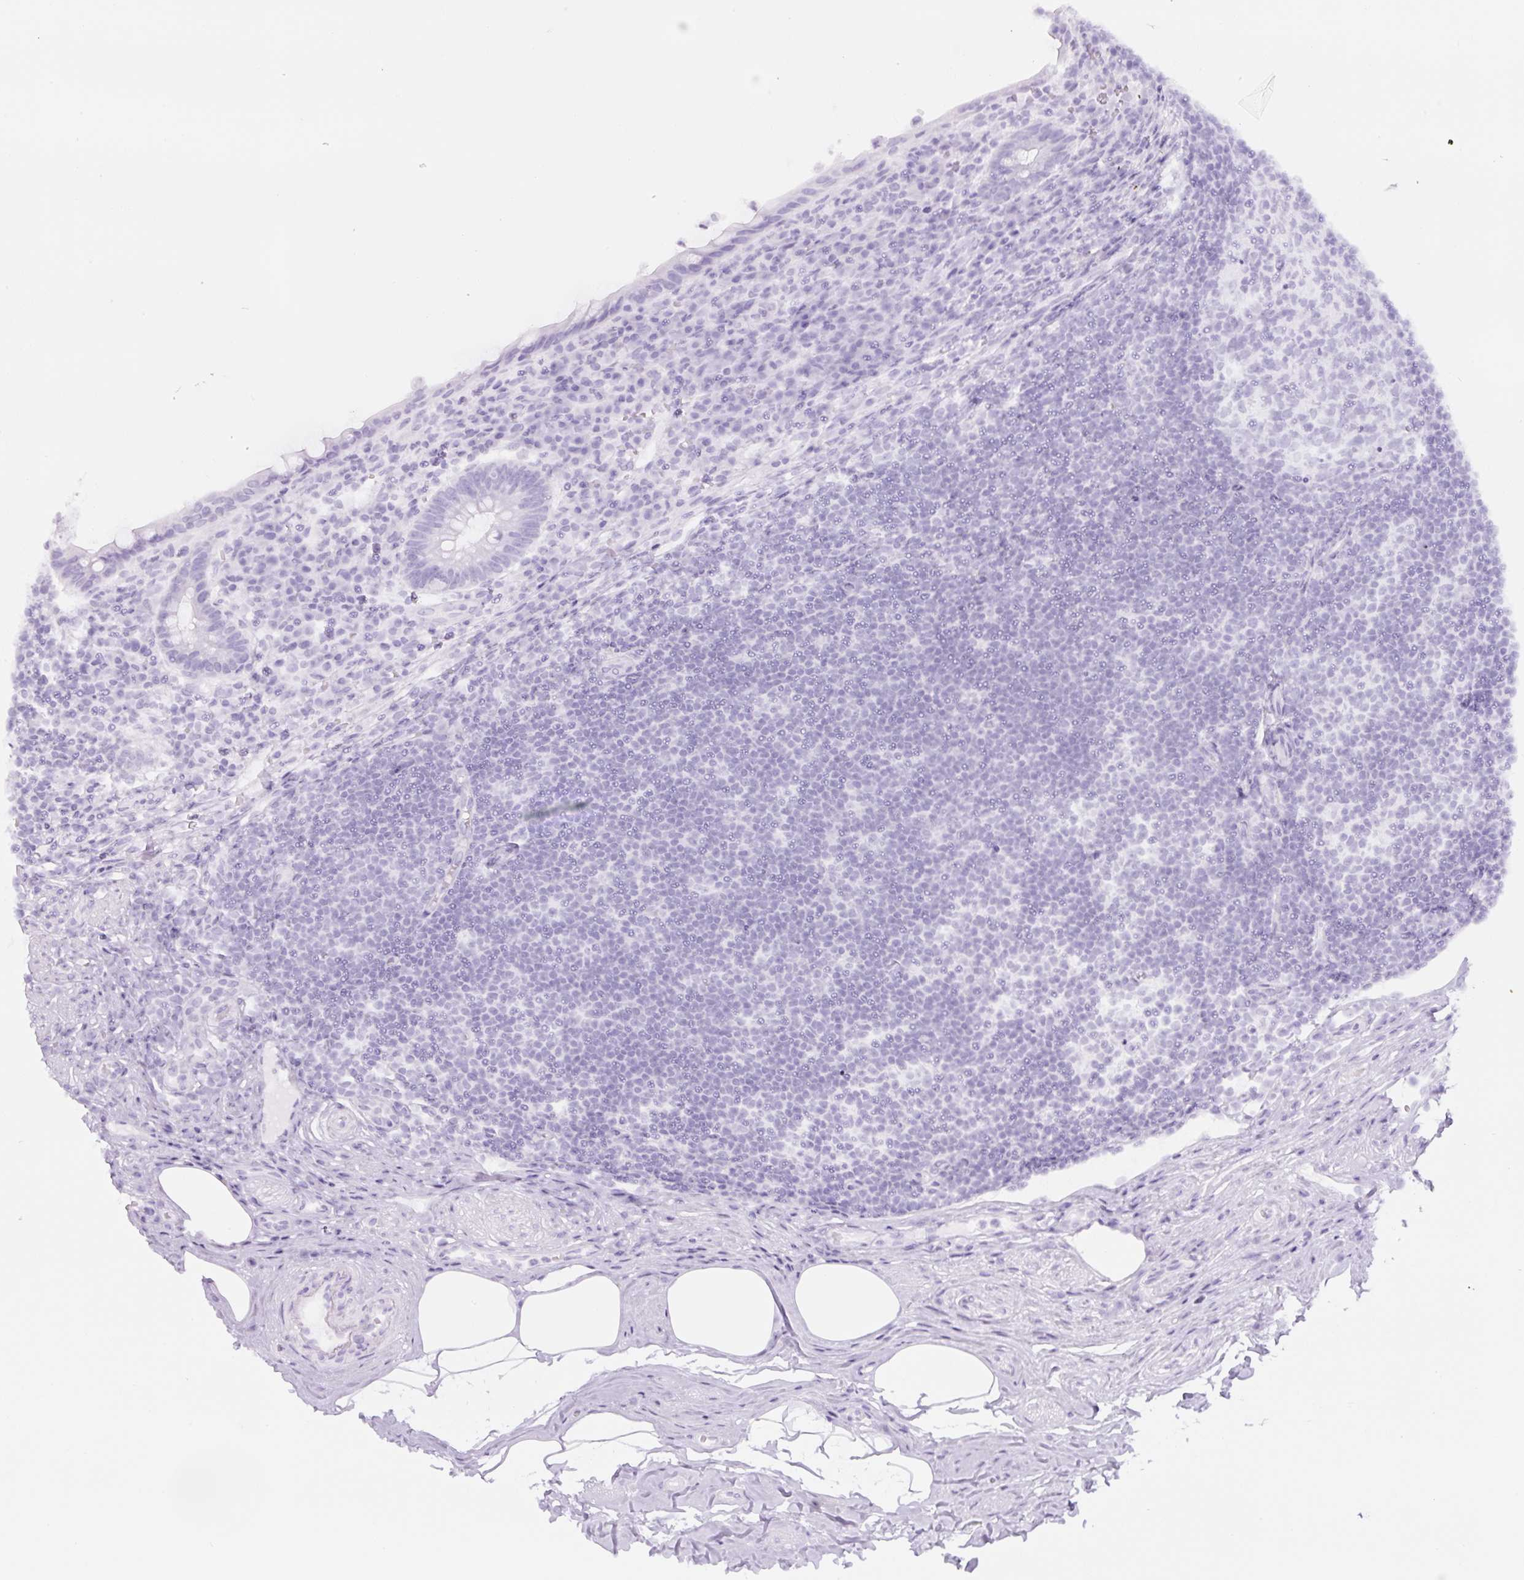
{"staining": {"intensity": "weak", "quantity": "<25%", "location": "cytoplasmic/membranous"}, "tissue": "appendix", "cell_type": "Glandular cells", "image_type": "normal", "snomed": [{"axis": "morphology", "description": "Normal tissue, NOS"}, {"axis": "topography", "description": "Appendix"}], "caption": "Immunohistochemistry photomicrograph of benign human appendix stained for a protein (brown), which displays no expression in glandular cells.", "gene": "TMEM151B", "patient": {"sex": "female", "age": 56}}